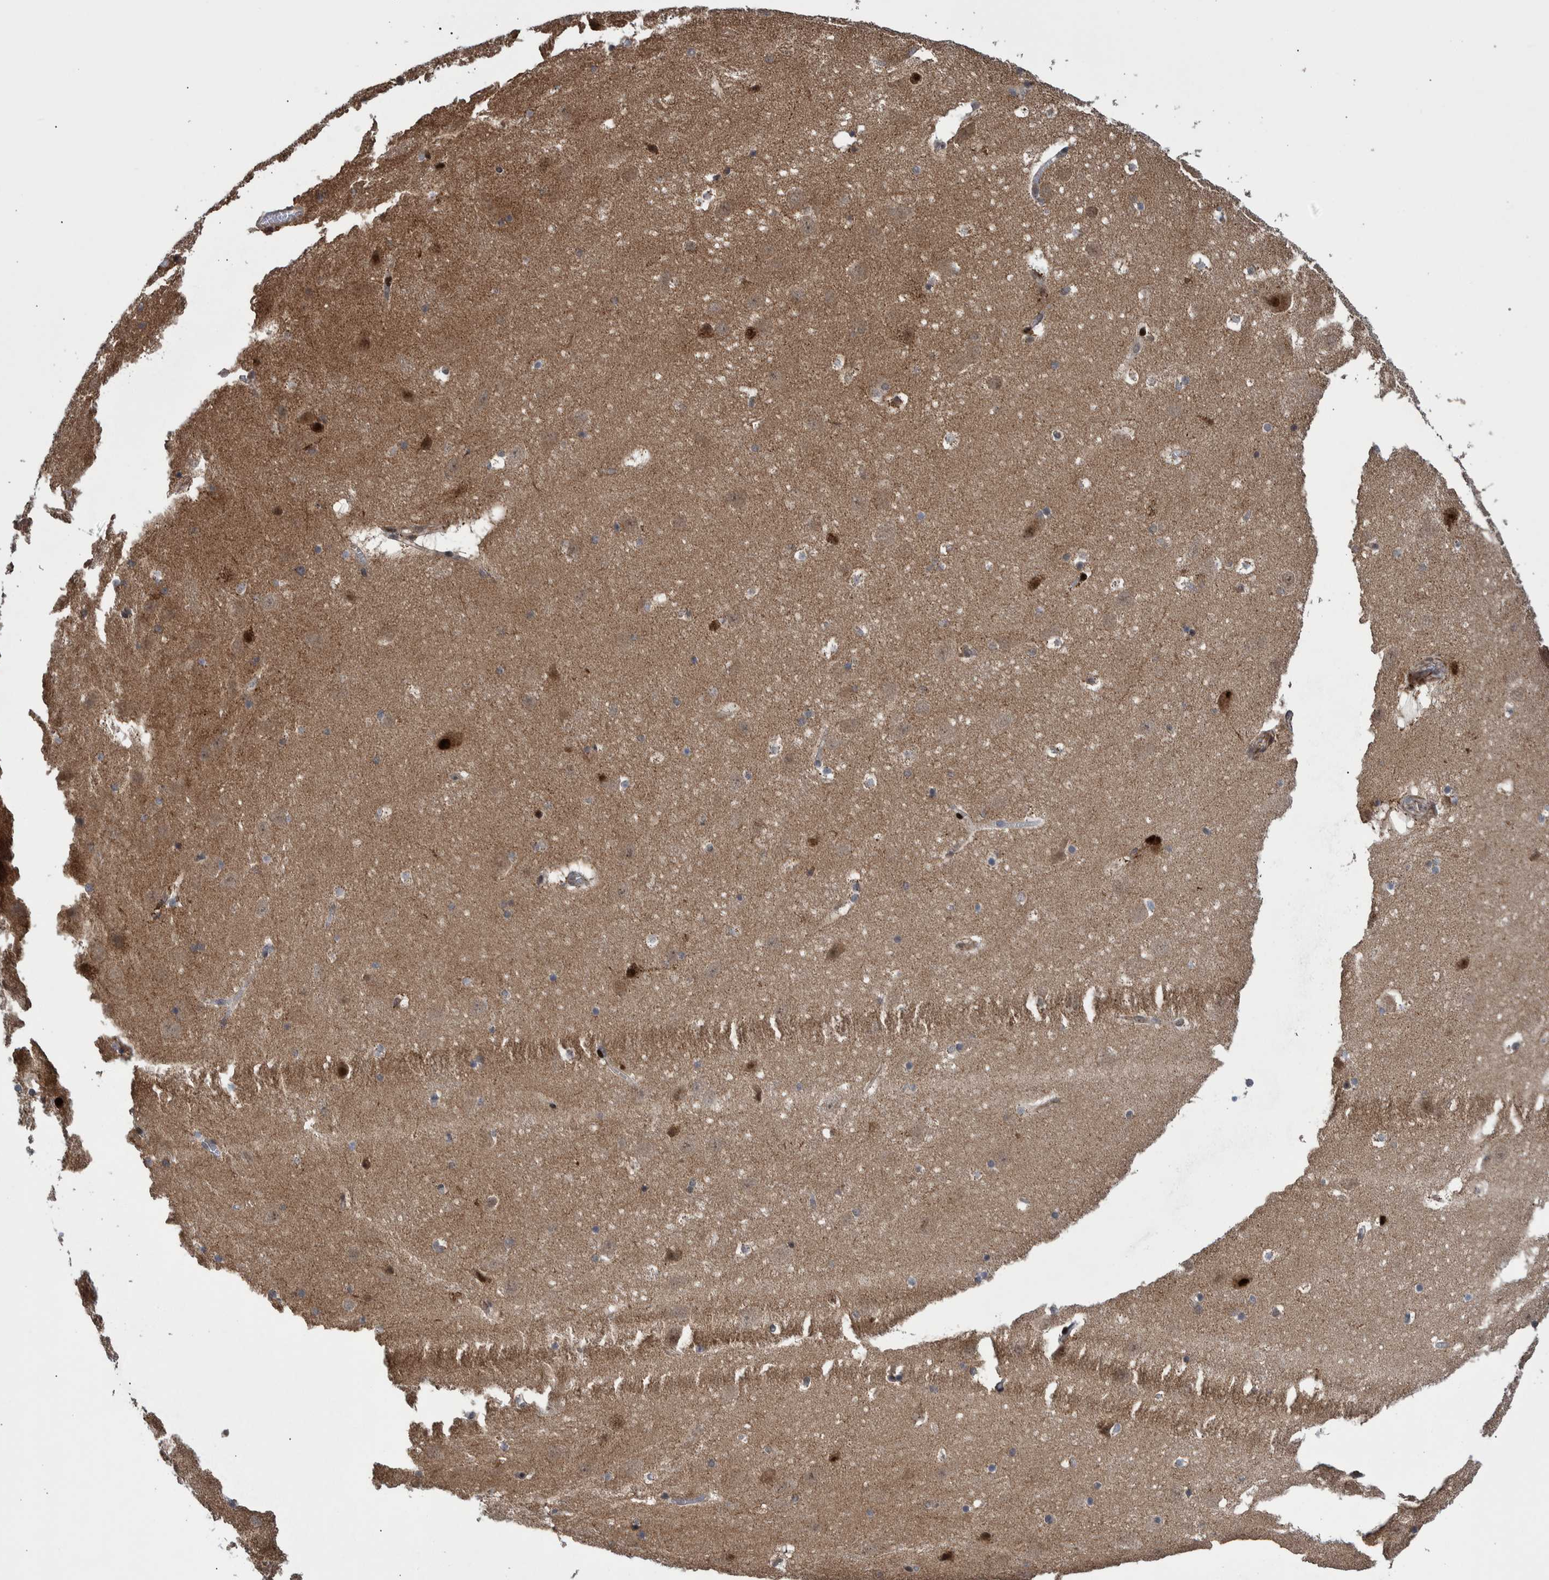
{"staining": {"intensity": "strong", "quantity": "<25%", "location": "cytoplasmic/membranous,nuclear"}, "tissue": "hippocampus", "cell_type": "Glial cells", "image_type": "normal", "snomed": [{"axis": "morphology", "description": "Normal tissue, NOS"}, {"axis": "topography", "description": "Hippocampus"}], "caption": "Immunohistochemistry image of normal hippocampus: hippocampus stained using IHC exhibits medium levels of strong protein expression localized specifically in the cytoplasmic/membranous,nuclear of glial cells, appearing as a cytoplasmic/membranous,nuclear brown color.", "gene": "SHISA6", "patient": {"sex": "male", "age": 45}}